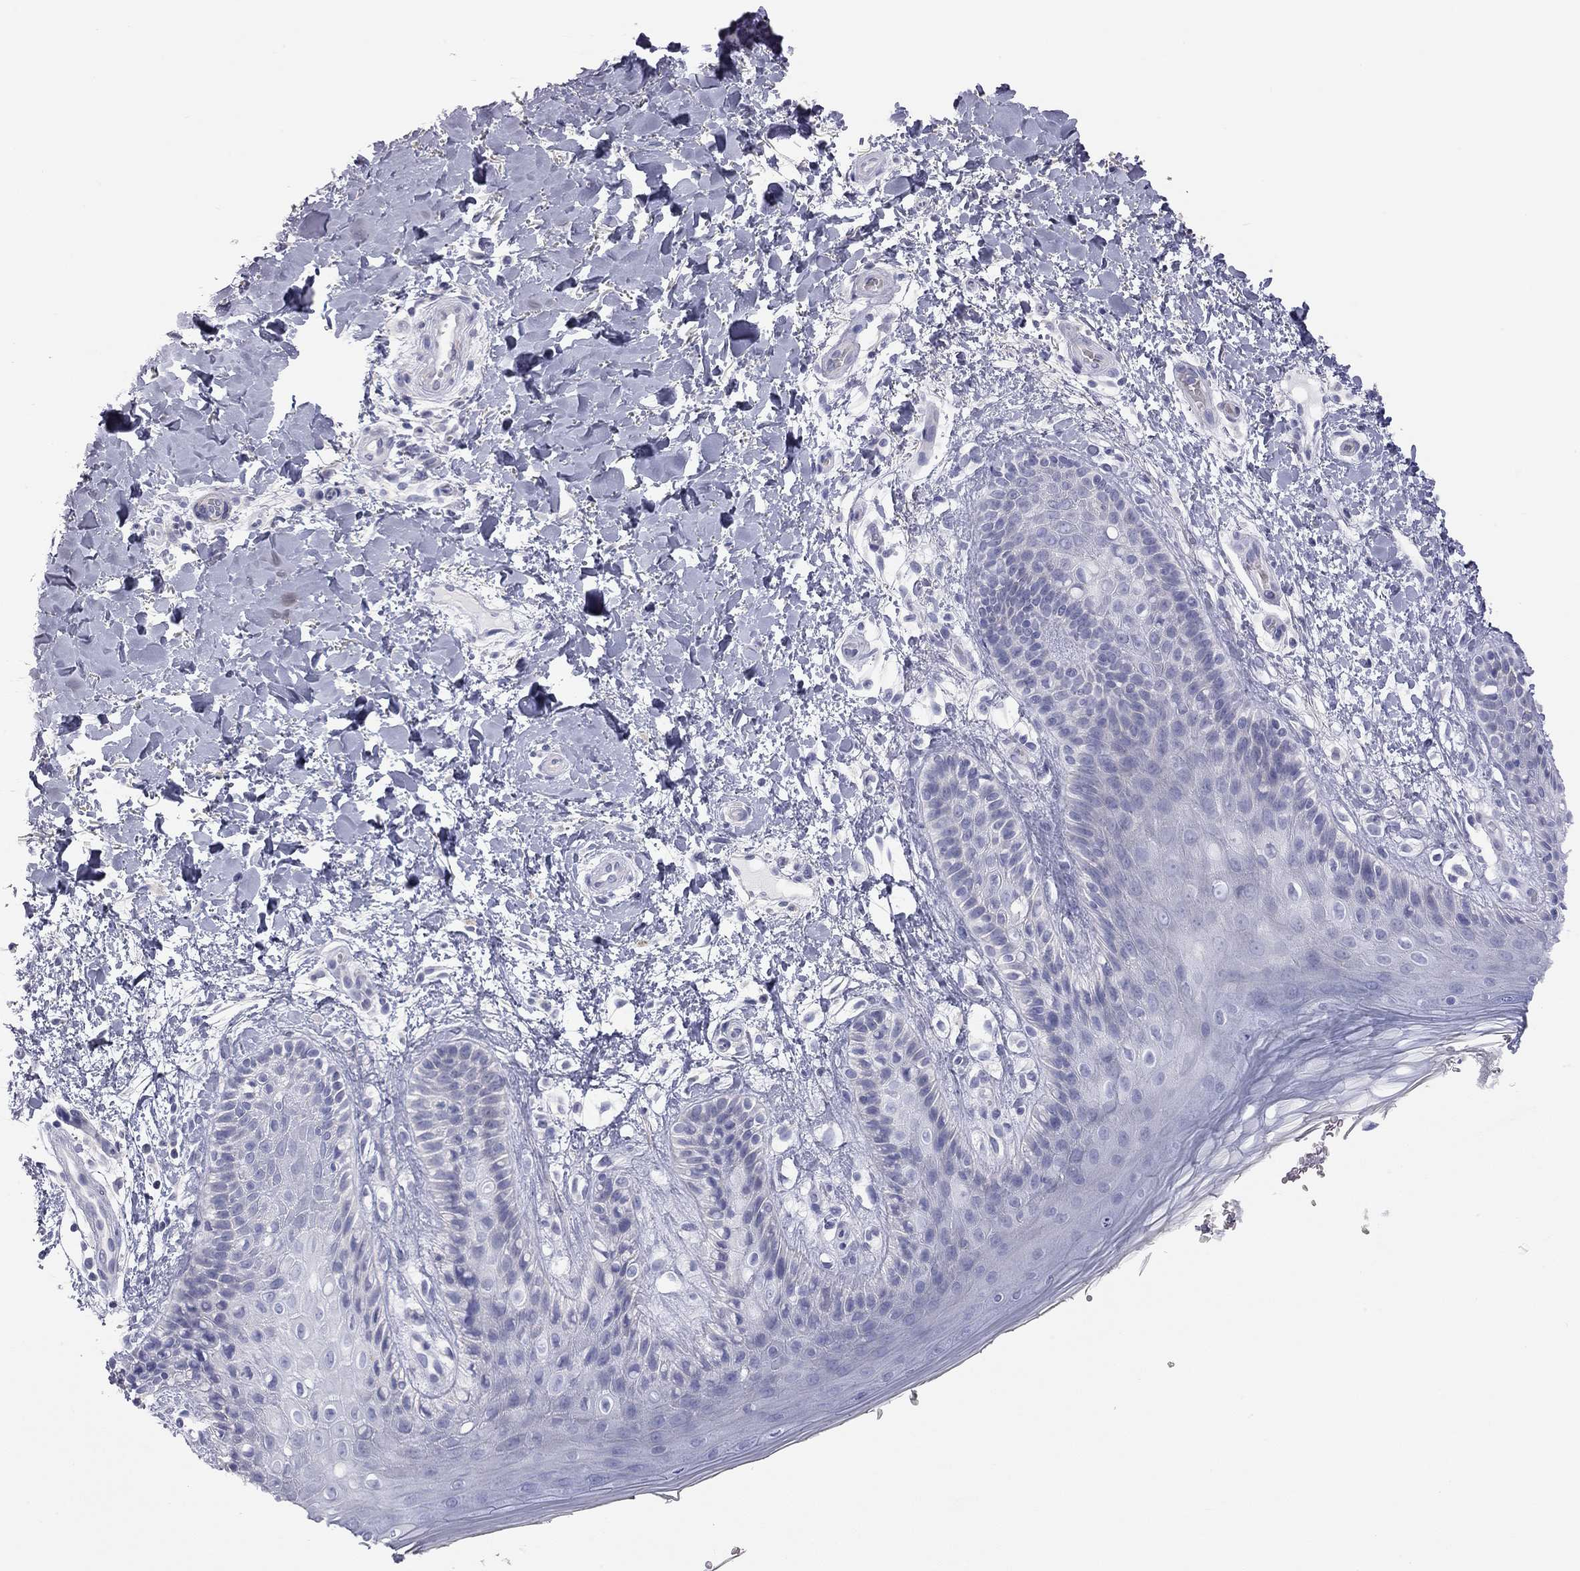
{"staining": {"intensity": "negative", "quantity": "none", "location": "none"}, "tissue": "skin", "cell_type": "Epidermal cells", "image_type": "normal", "snomed": [{"axis": "morphology", "description": "Normal tissue, NOS"}, {"axis": "topography", "description": "Anal"}], "caption": "An immunohistochemistry image of benign skin is shown. There is no staining in epidermal cells of skin.", "gene": "ADCYAP1", "patient": {"sex": "male", "age": 36}}